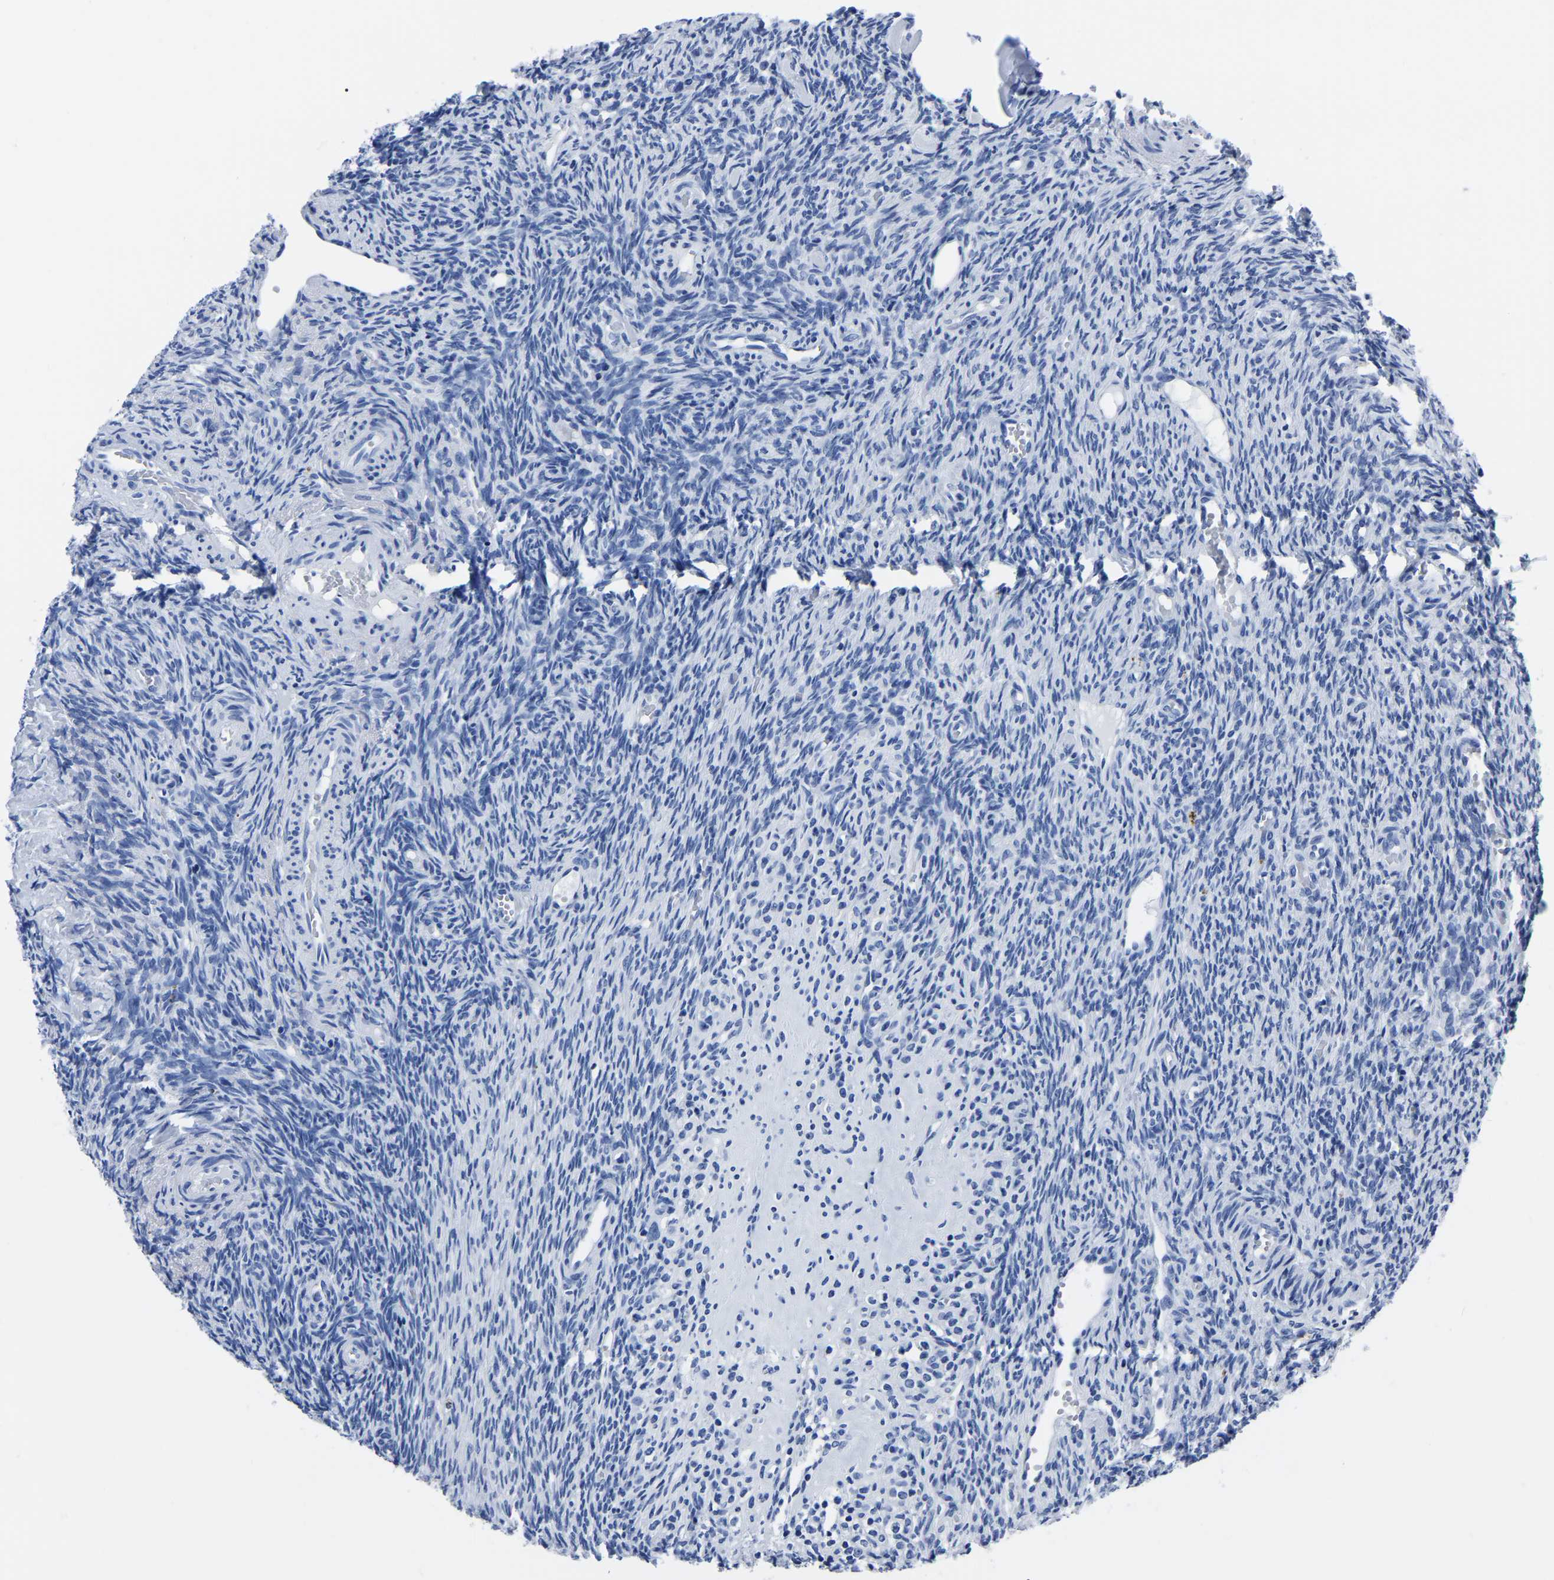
{"staining": {"intensity": "negative", "quantity": "none", "location": "none"}, "tissue": "ovary", "cell_type": "Follicle cells", "image_type": "normal", "snomed": [{"axis": "morphology", "description": "Normal tissue, NOS"}, {"axis": "topography", "description": "Ovary"}], "caption": "Micrograph shows no significant protein staining in follicle cells of benign ovary. Nuclei are stained in blue.", "gene": "IMPG2", "patient": {"sex": "female", "age": 41}}